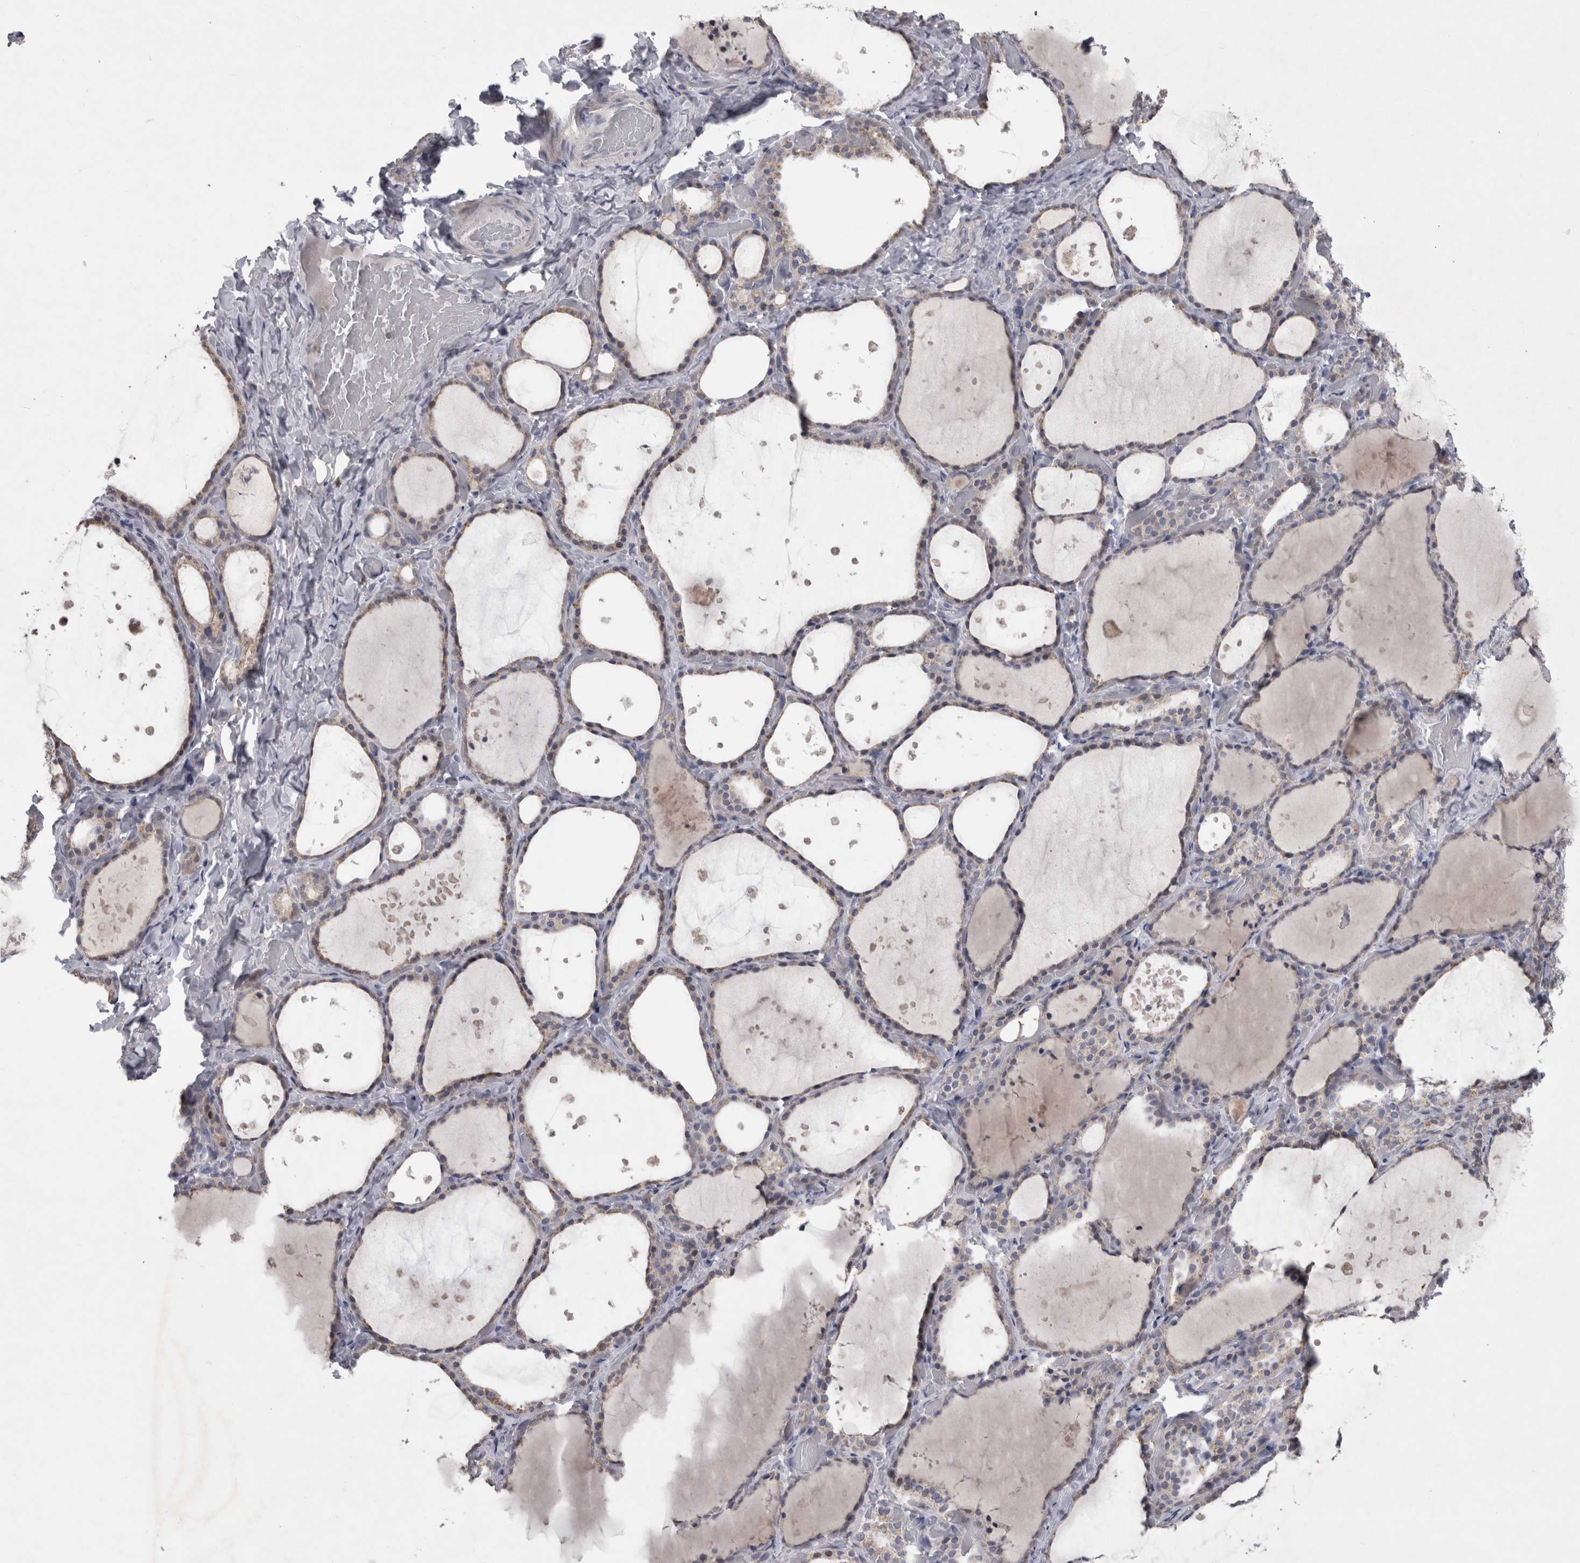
{"staining": {"intensity": "negative", "quantity": "none", "location": "none"}, "tissue": "thyroid gland", "cell_type": "Glandular cells", "image_type": "normal", "snomed": [{"axis": "morphology", "description": "Normal tissue, NOS"}, {"axis": "topography", "description": "Thyroid gland"}], "caption": "Histopathology image shows no significant protein positivity in glandular cells of normal thyroid gland. (DAB (3,3'-diaminobenzidine) immunohistochemistry (IHC), high magnification).", "gene": "AGMAT", "patient": {"sex": "female", "age": 44}}